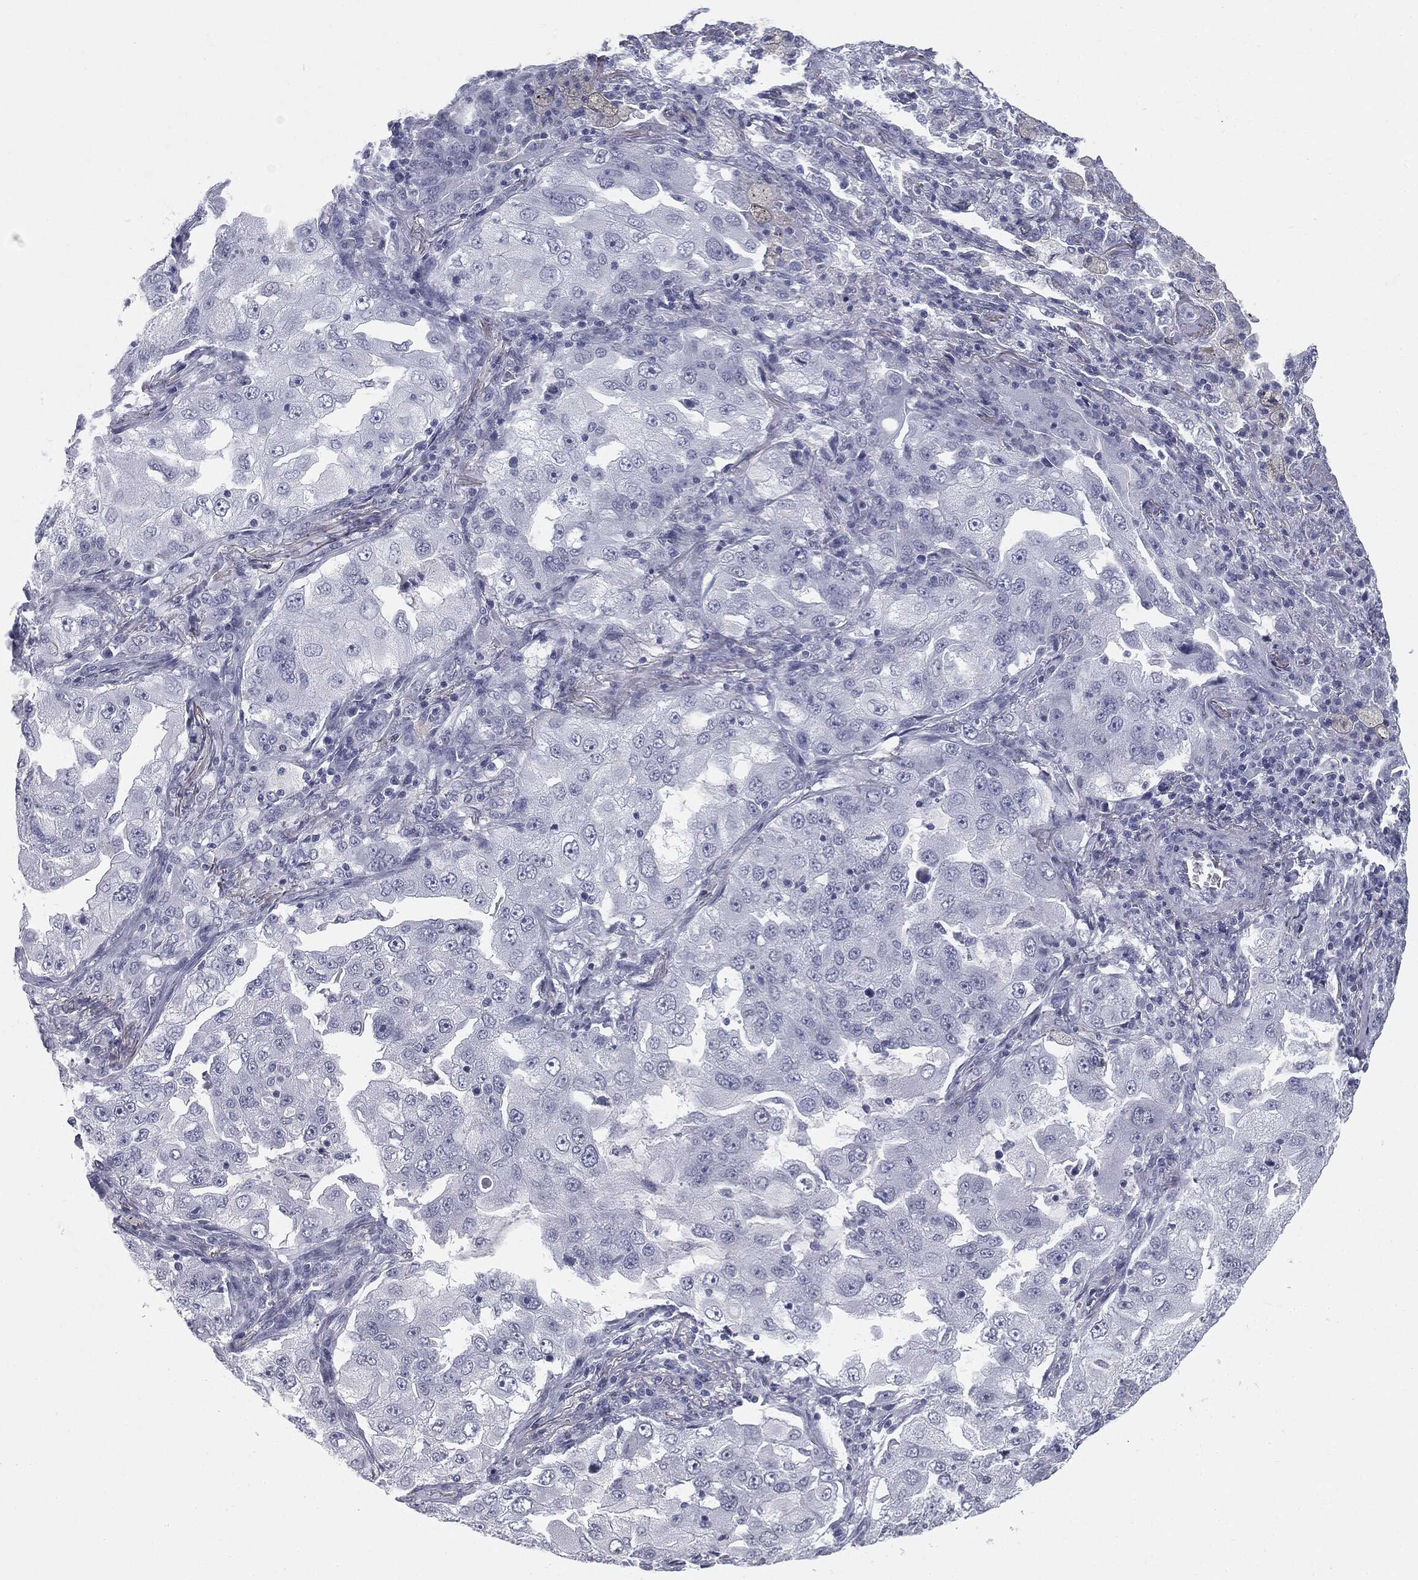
{"staining": {"intensity": "negative", "quantity": "none", "location": "none"}, "tissue": "lung cancer", "cell_type": "Tumor cells", "image_type": "cancer", "snomed": [{"axis": "morphology", "description": "Adenocarcinoma, NOS"}, {"axis": "topography", "description": "Lung"}], "caption": "High magnification brightfield microscopy of adenocarcinoma (lung) stained with DAB (3,3'-diaminobenzidine) (brown) and counterstained with hematoxylin (blue): tumor cells show no significant expression.", "gene": "TPO", "patient": {"sex": "female", "age": 61}}